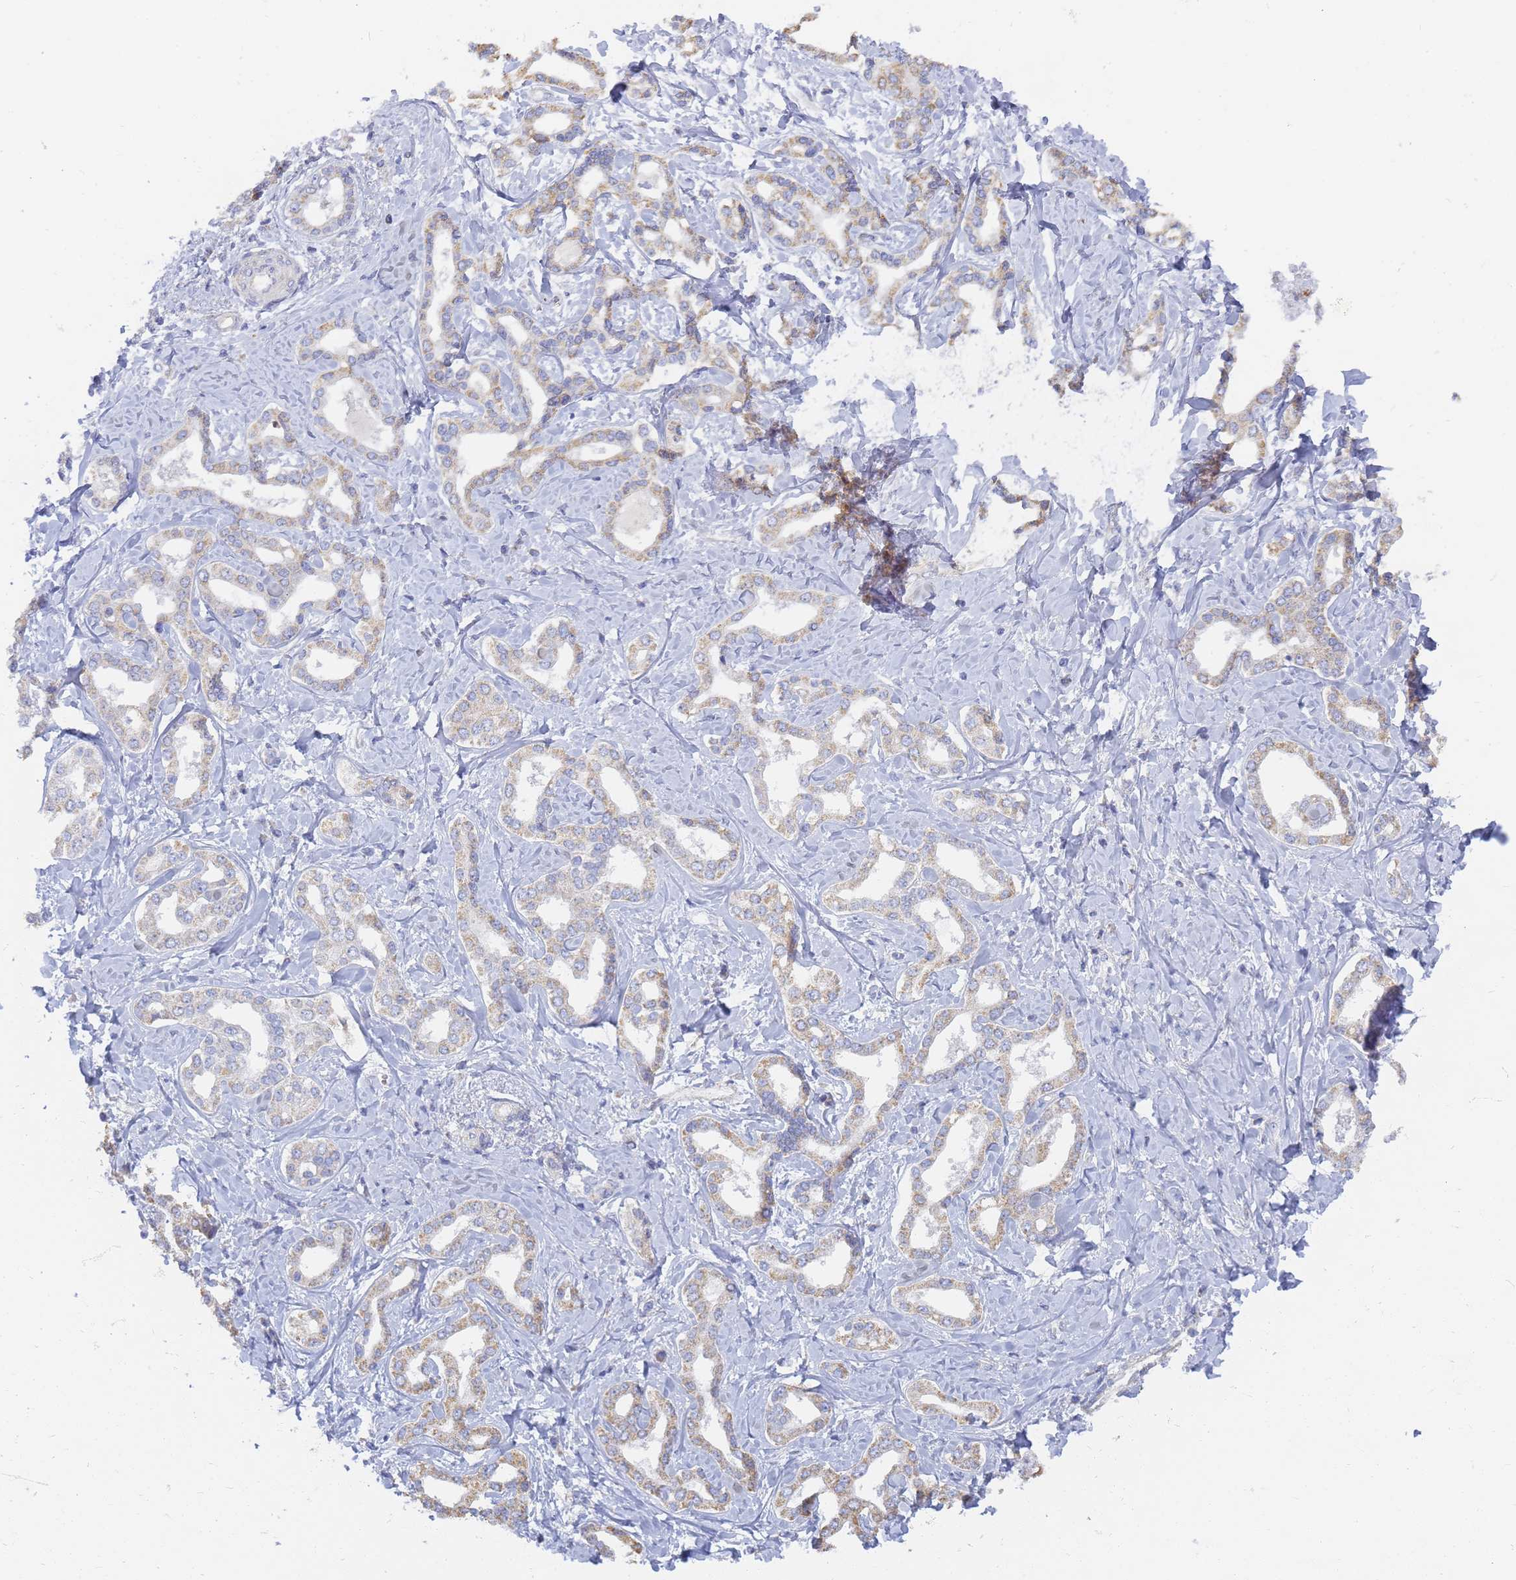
{"staining": {"intensity": "weak", "quantity": "25%-75%", "location": "cytoplasmic/membranous"}, "tissue": "liver cancer", "cell_type": "Tumor cells", "image_type": "cancer", "snomed": [{"axis": "morphology", "description": "Cholangiocarcinoma"}, {"axis": "topography", "description": "Liver"}], "caption": "Brown immunohistochemical staining in human liver cancer (cholangiocarcinoma) exhibits weak cytoplasmic/membranous staining in about 25%-75% of tumor cells.", "gene": "UTP23", "patient": {"sex": "female", "age": 77}}